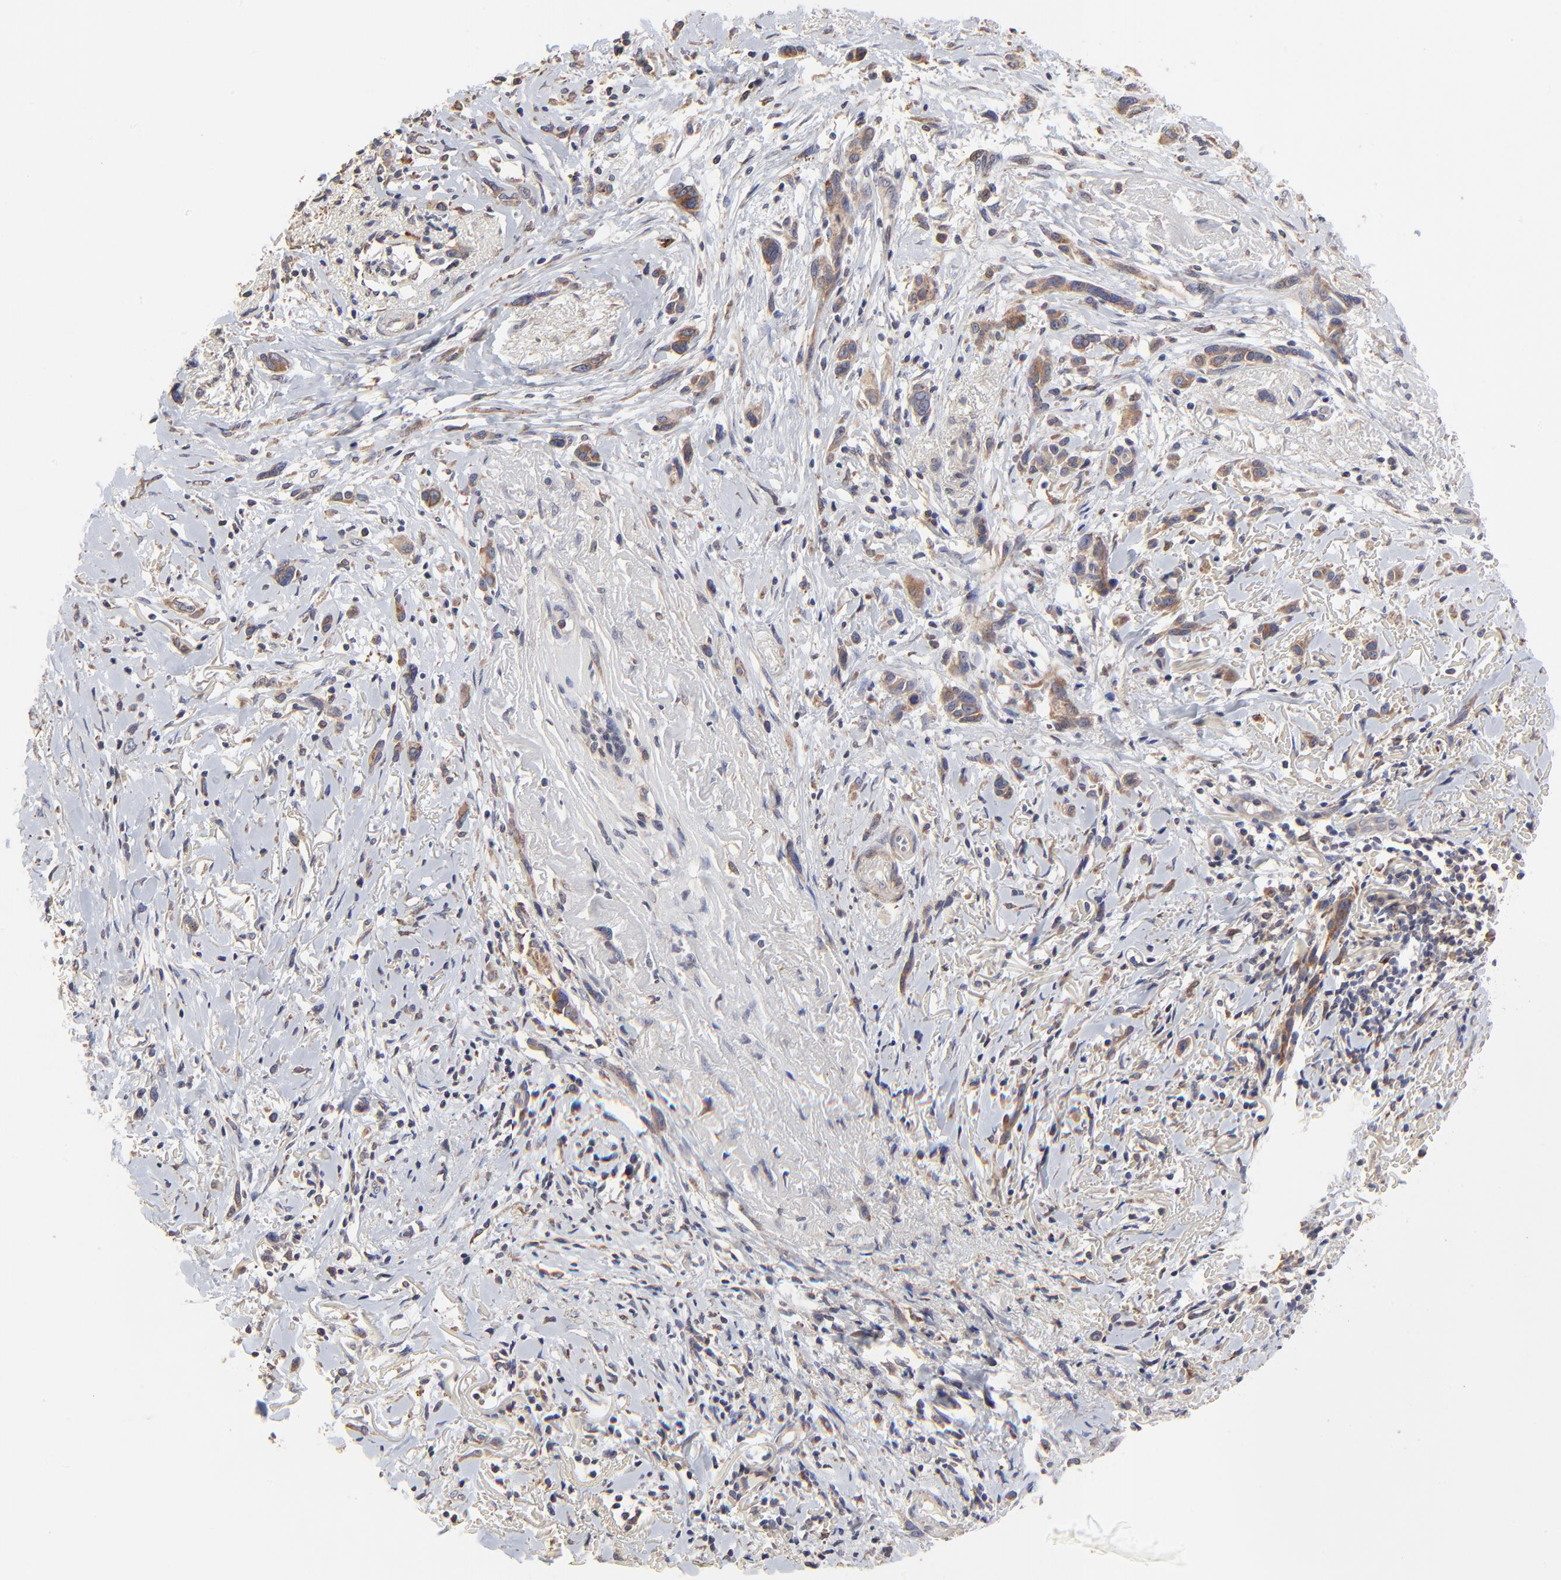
{"staining": {"intensity": "moderate", "quantity": ">75%", "location": "cytoplasmic/membranous"}, "tissue": "melanoma", "cell_type": "Tumor cells", "image_type": "cancer", "snomed": [{"axis": "morphology", "description": "Malignant melanoma, NOS"}, {"axis": "topography", "description": "Skin"}], "caption": "Protein positivity by immunohistochemistry exhibits moderate cytoplasmic/membranous staining in approximately >75% of tumor cells in melanoma.", "gene": "ELP2", "patient": {"sex": "male", "age": 91}}